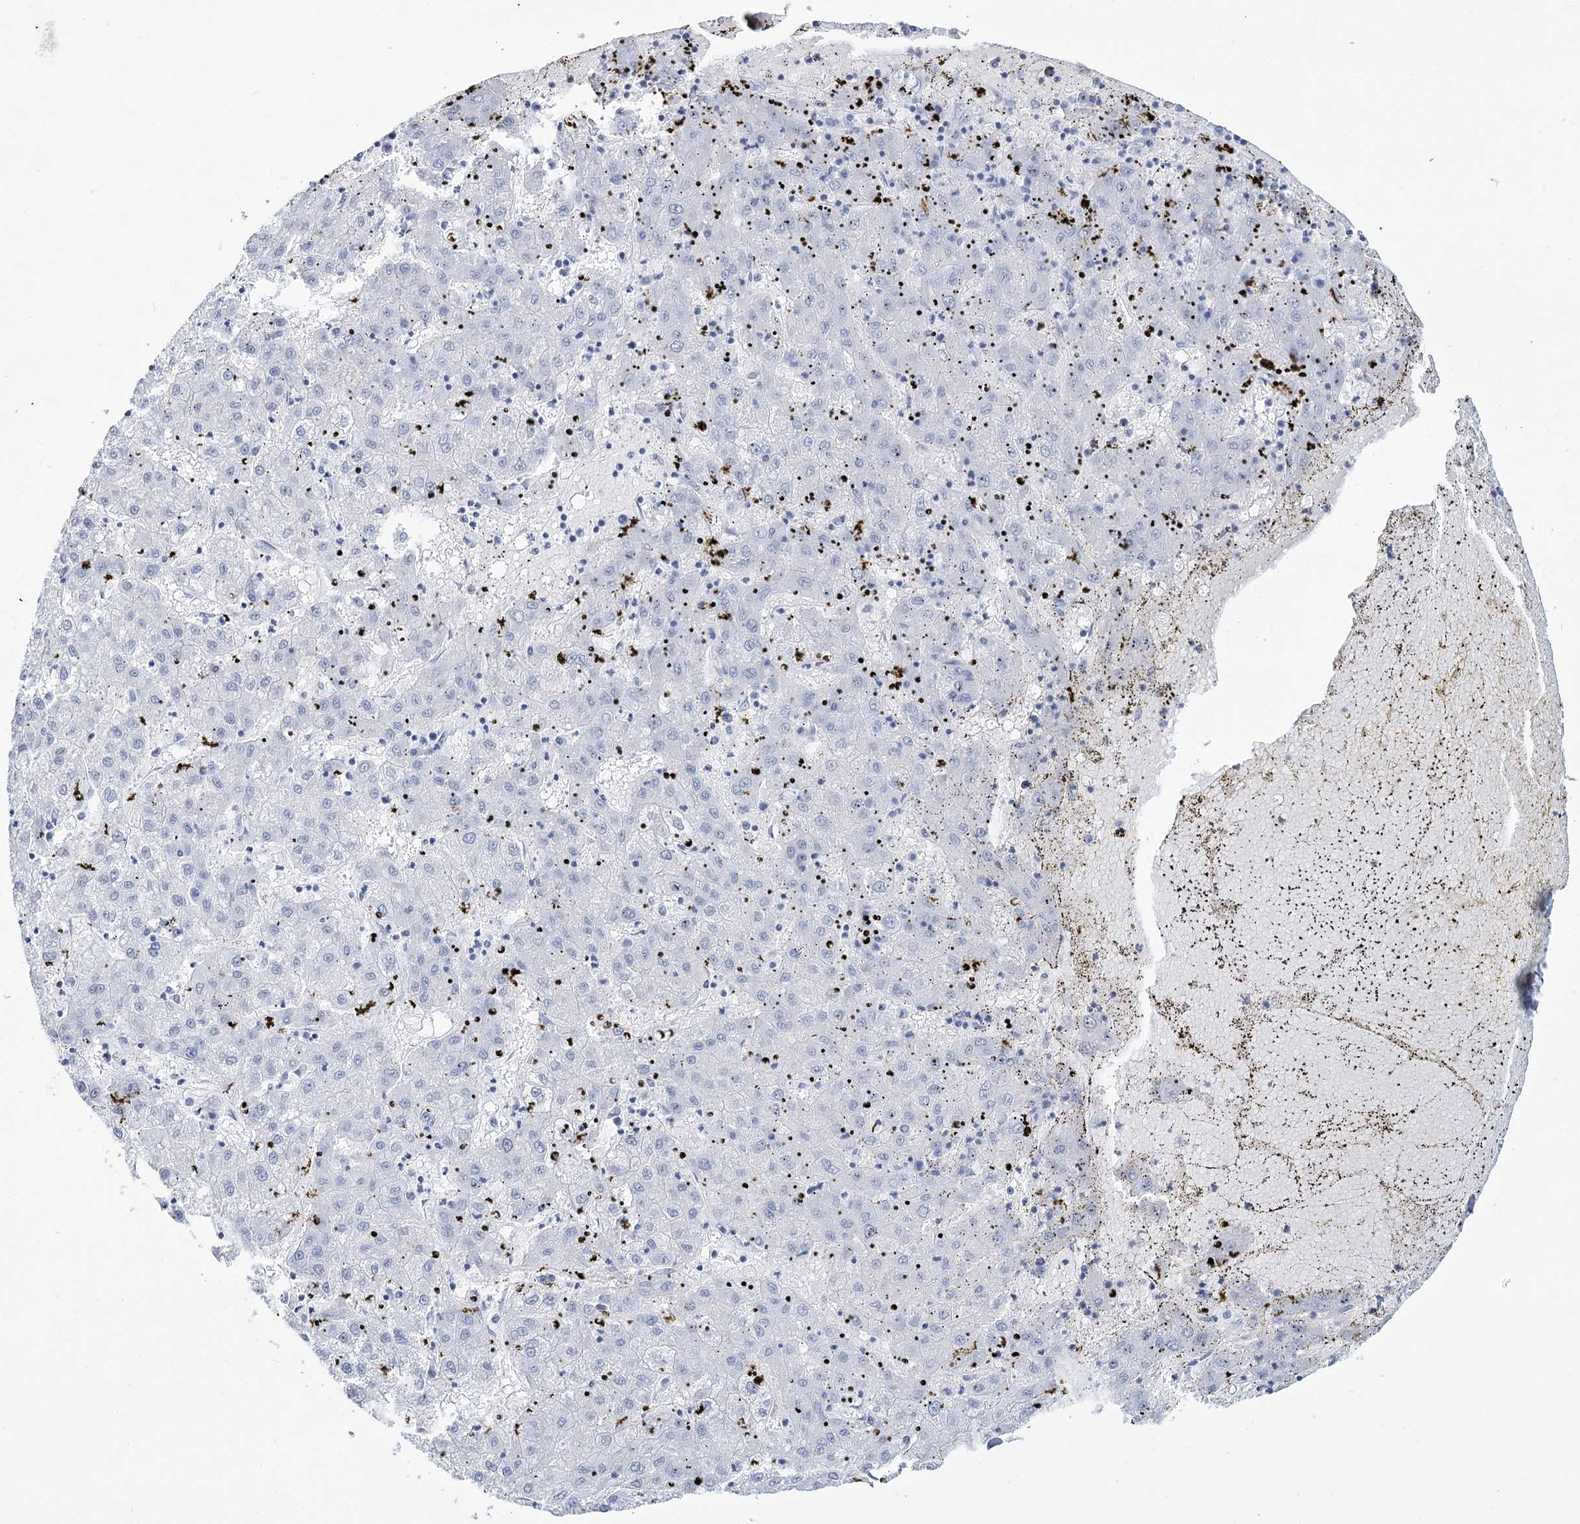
{"staining": {"intensity": "negative", "quantity": "none", "location": "none"}, "tissue": "liver cancer", "cell_type": "Tumor cells", "image_type": "cancer", "snomed": [{"axis": "morphology", "description": "Carcinoma, Hepatocellular, NOS"}, {"axis": "topography", "description": "Liver"}], "caption": "Tumor cells show no significant expression in liver hepatocellular carcinoma. (DAB immunohistochemistry (IHC) with hematoxylin counter stain).", "gene": "RNF186", "patient": {"sex": "male", "age": 72}}